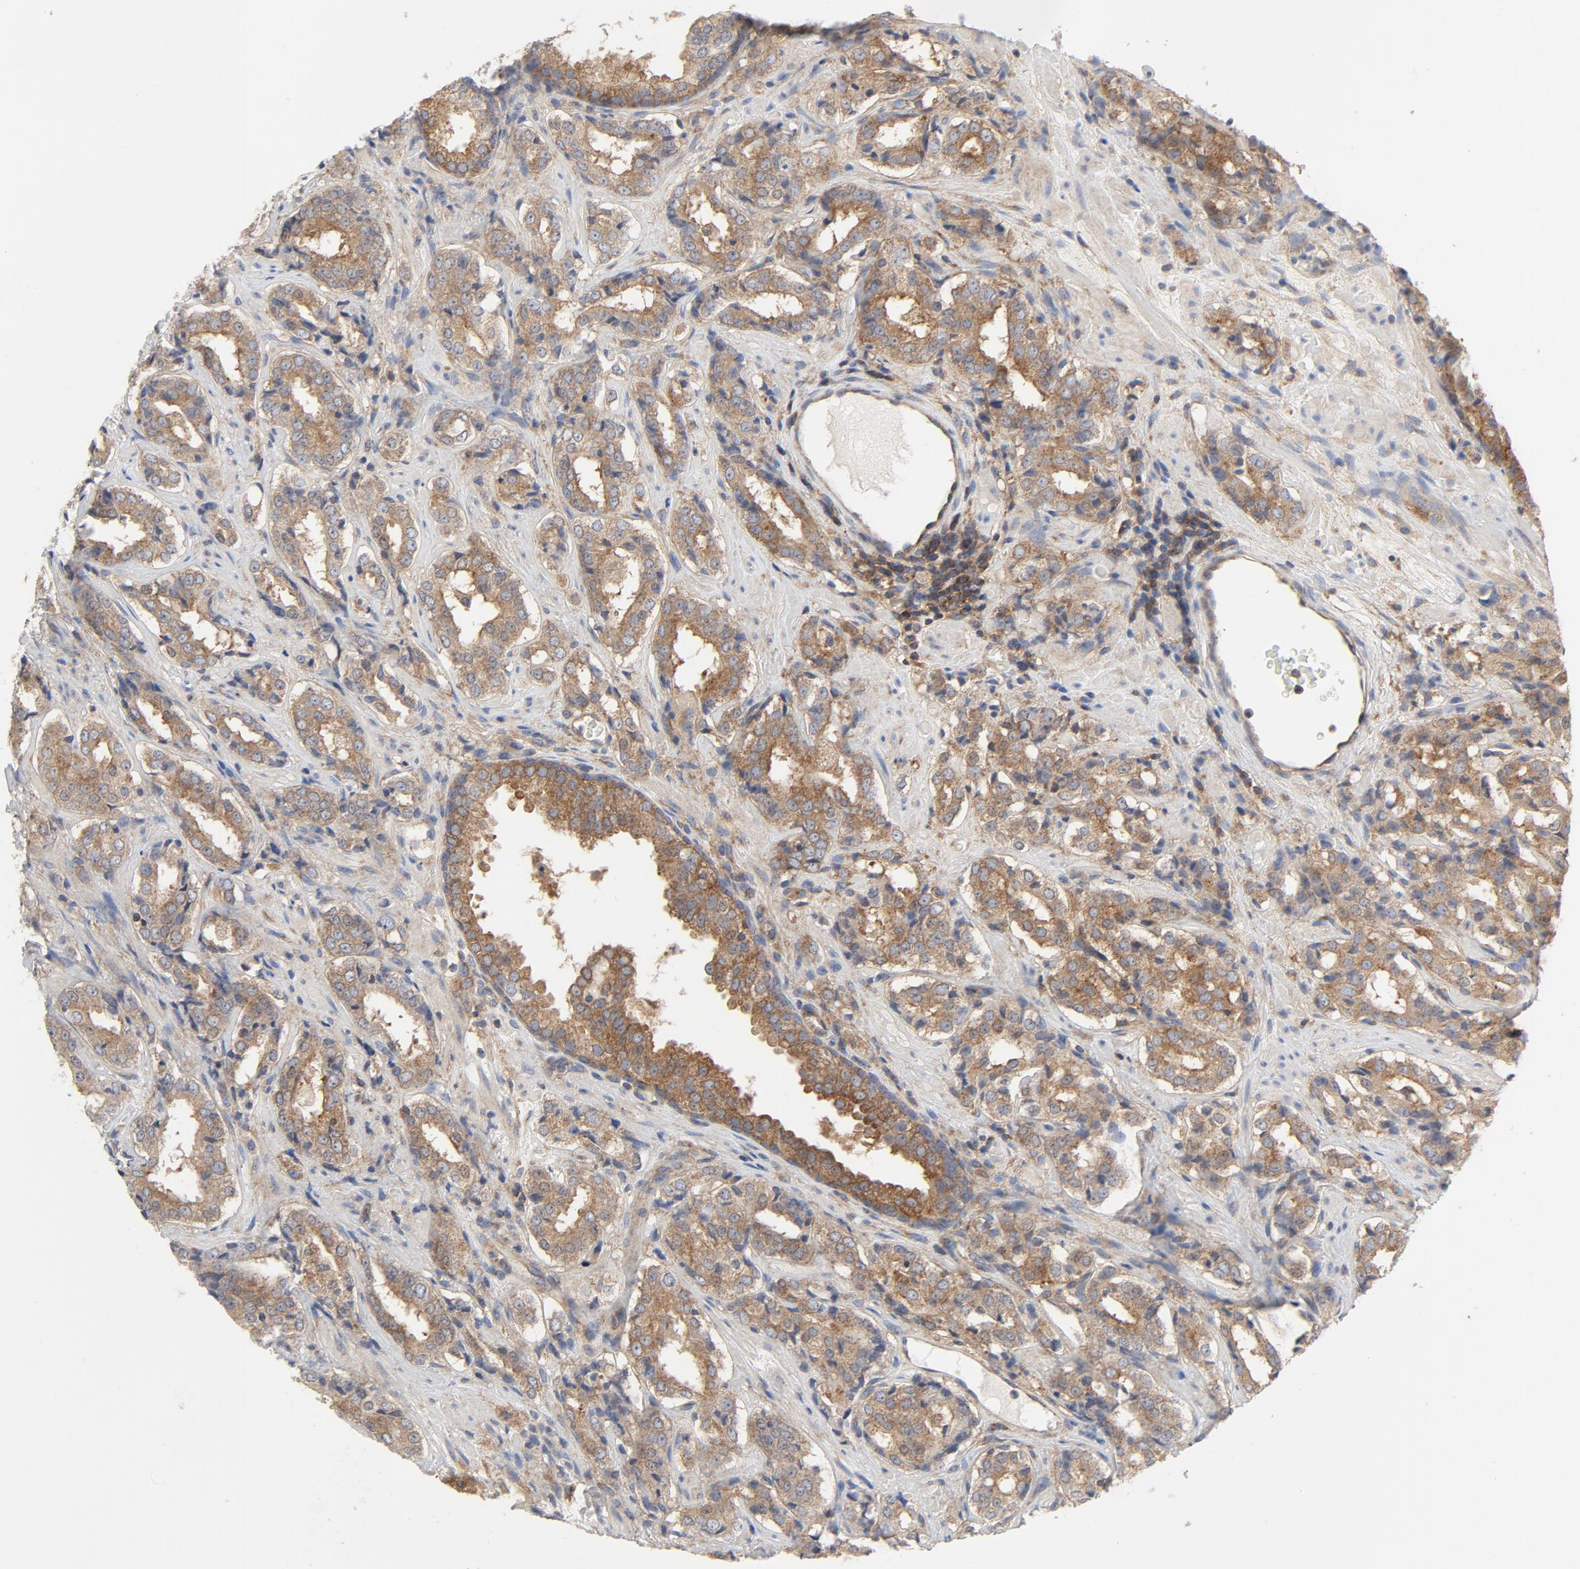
{"staining": {"intensity": "moderate", "quantity": ">75%", "location": "cytoplasmic/membranous"}, "tissue": "prostate cancer", "cell_type": "Tumor cells", "image_type": "cancer", "snomed": [{"axis": "morphology", "description": "Adenocarcinoma, Medium grade"}, {"axis": "topography", "description": "Prostate"}], "caption": "Medium-grade adenocarcinoma (prostate) was stained to show a protein in brown. There is medium levels of moderate cytoplasmic/membranous expression in approximately >75% of tumor cells.", "gene": "RABEP1", "patient": {"sex": "male", "age": 60}}